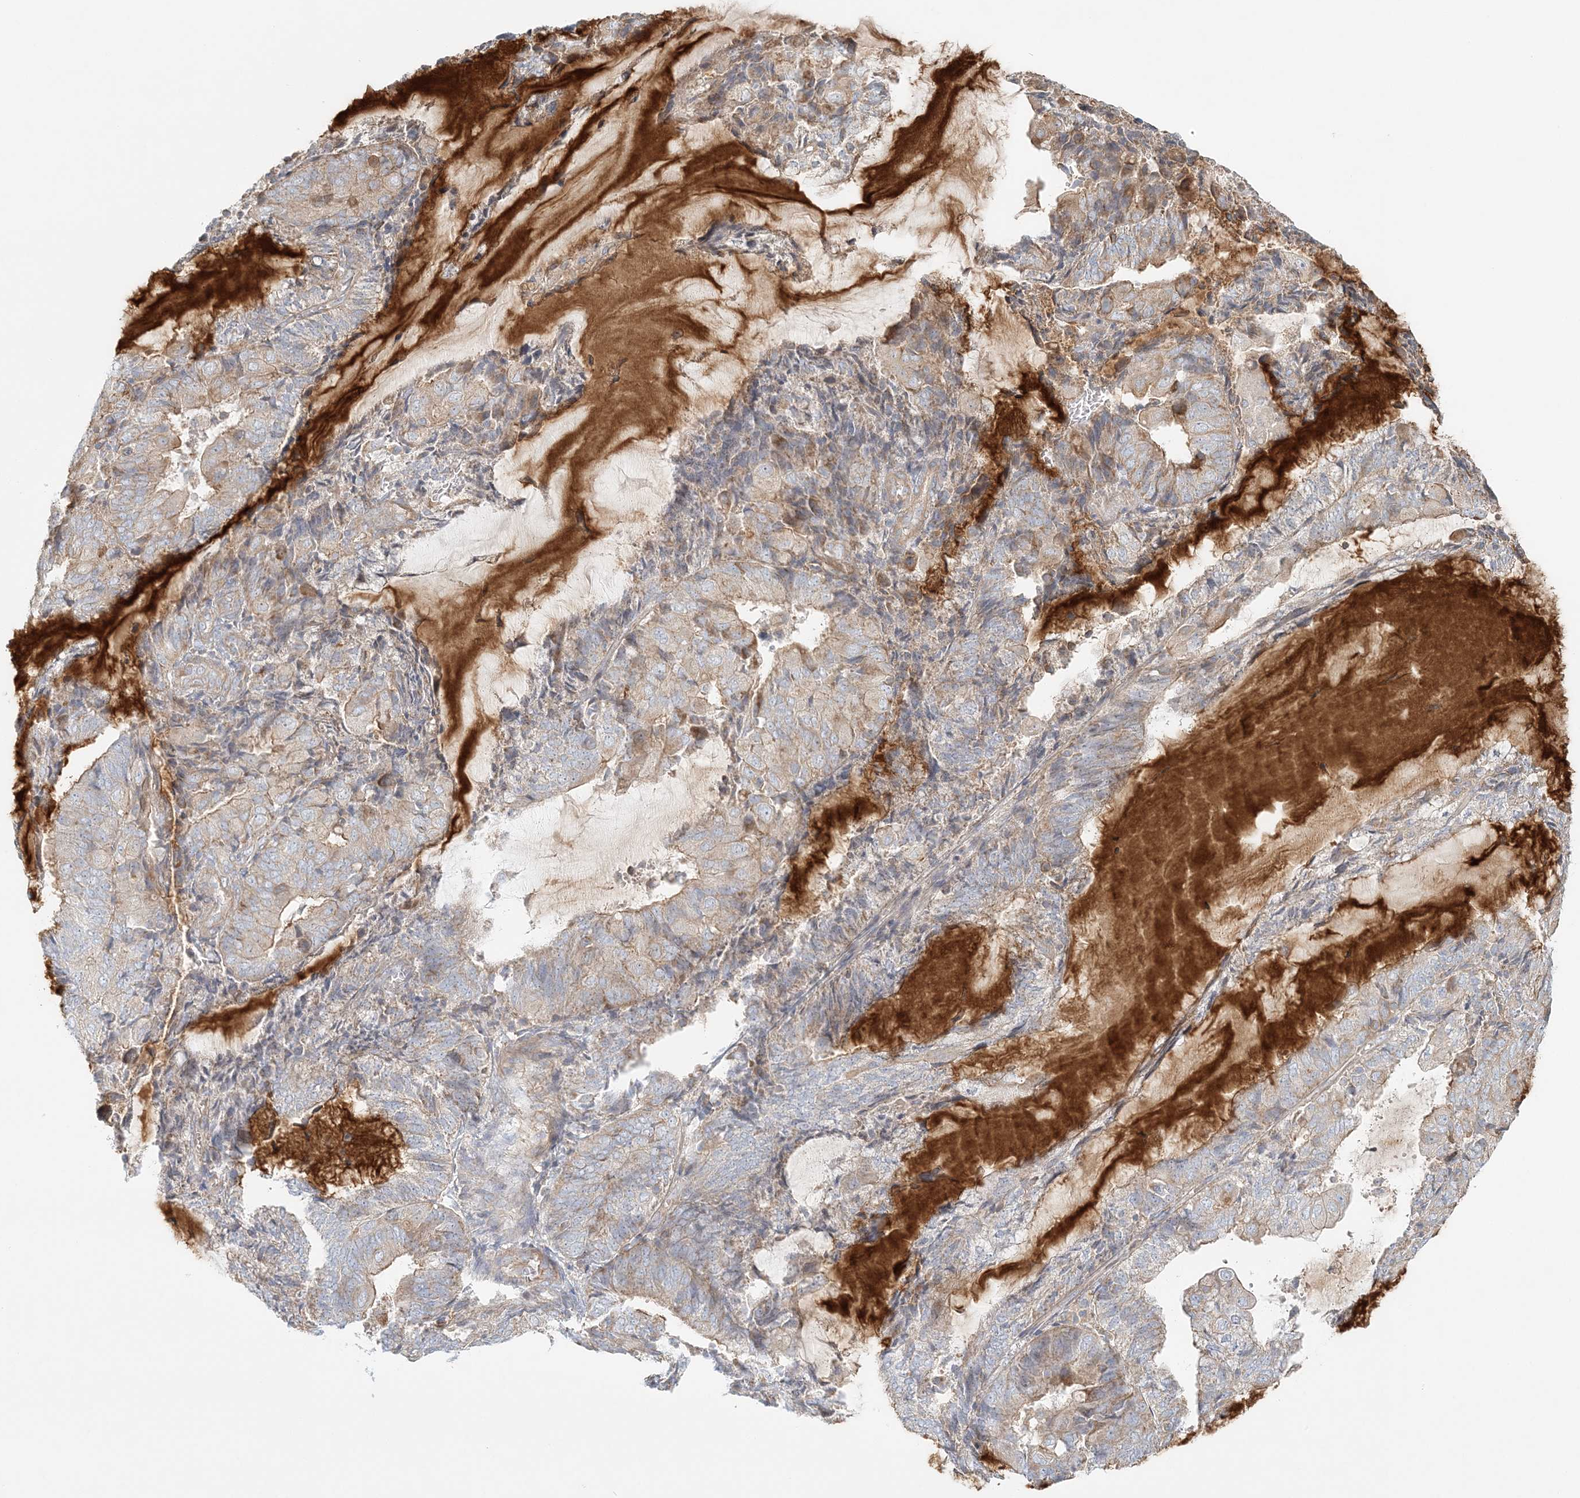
{"staining": {"intensity": "weak", "quantity": "25%-75%", "location": "cytoplasmic/membranous"}, "tissue": "endometrial cancer", "cell_type": "Tumor cells", "image_type": "cancer", "snomed": [{"axis": "morphology", "description": "Adenocarcinoma, NOS"}, {"axis": "topography", "description": "Endometrium"}], "caption": "Immunohistochemical staining of endometrial cancer exhibits low levels of weak cytoplasmic/membranous protein positivity in approximately 25%-75% of tumor cells. (Stains: DAB in brown, nuclei in blue, Microscopy: brightfield microscopy at high magnification).", "gene": "KIAA0232", "patient": {"sex": "female", "age": 81}}